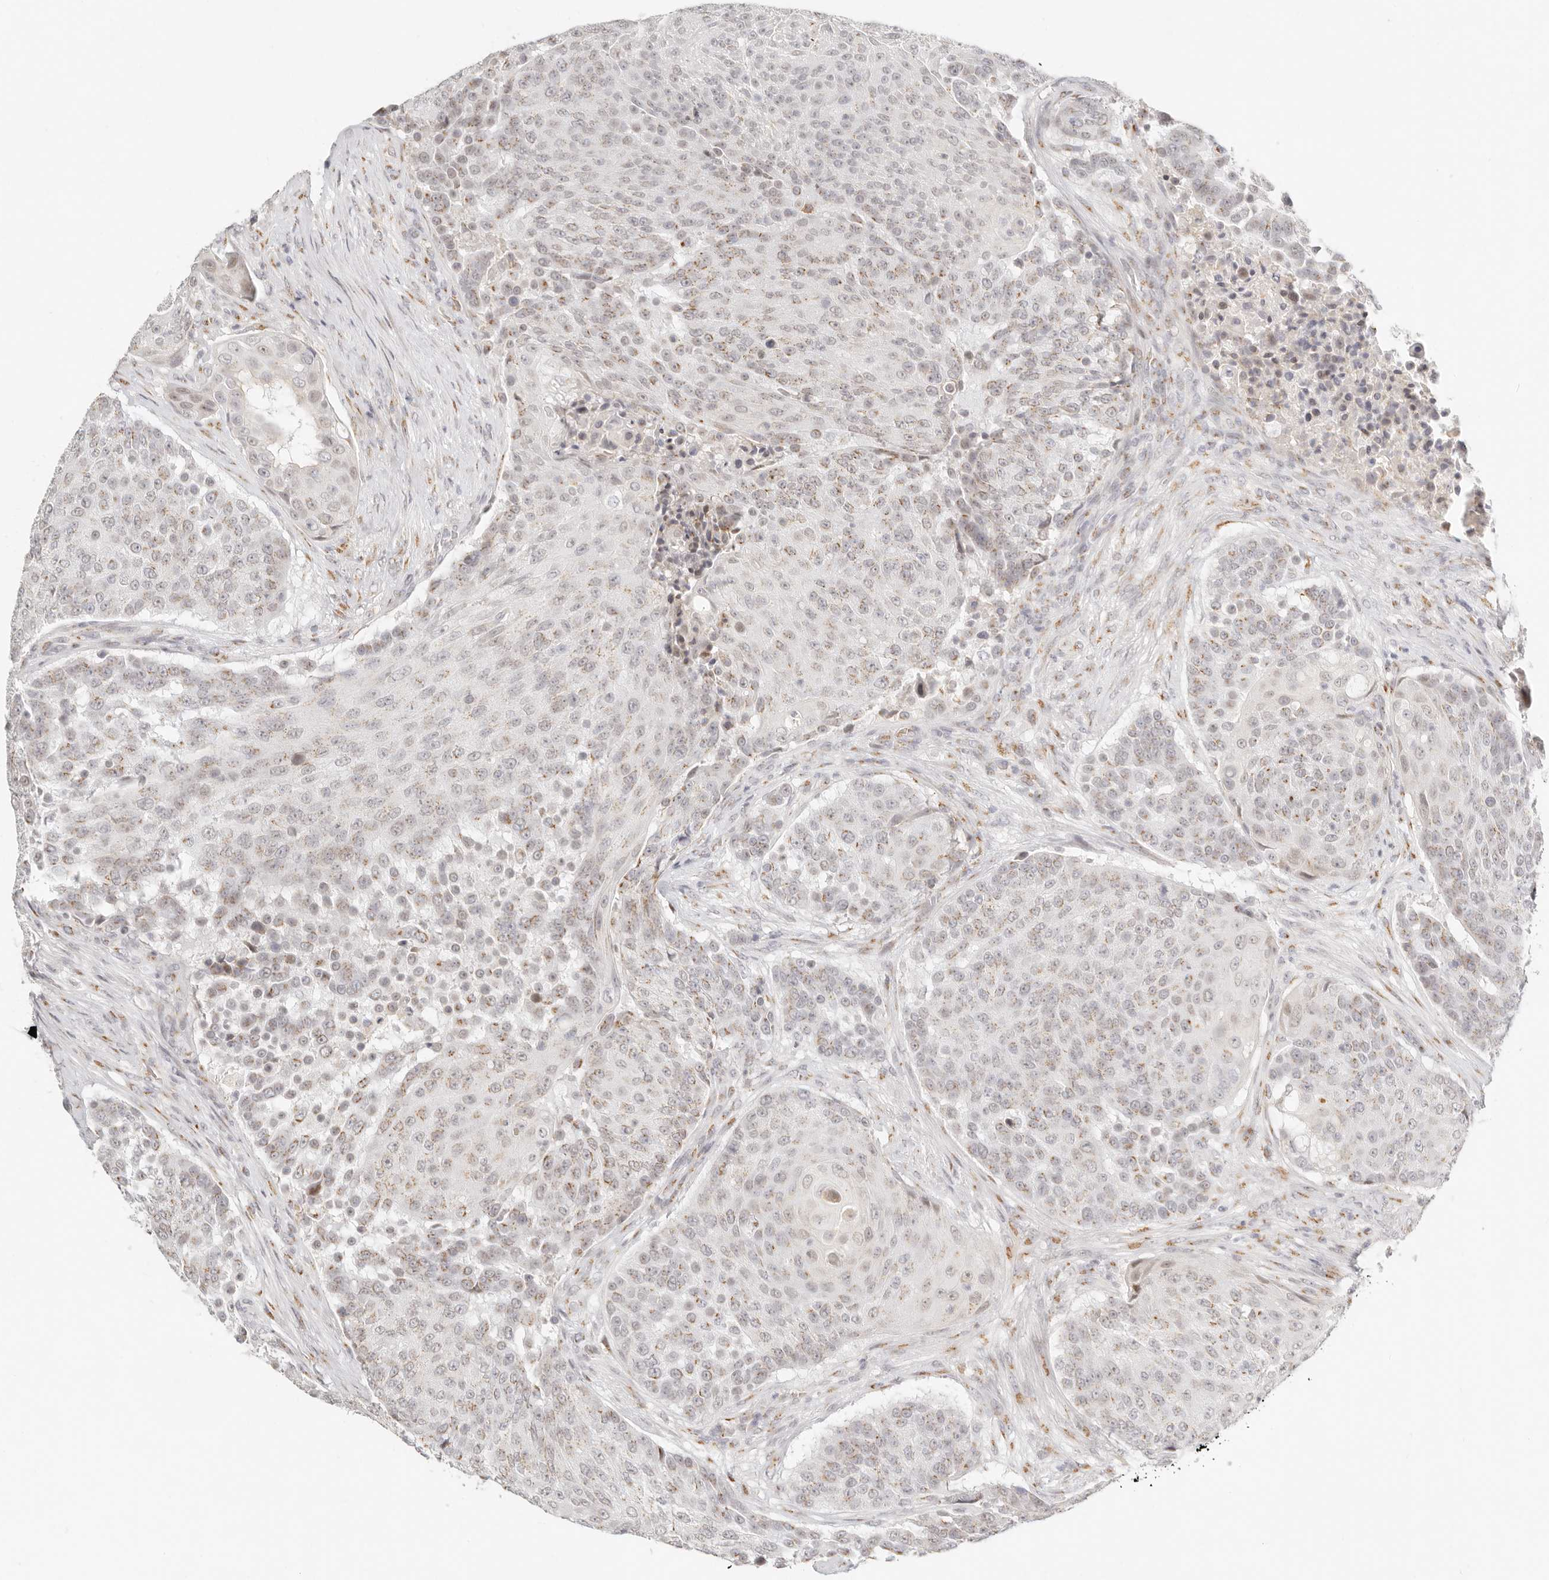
{"staining": {"intensity": "weak", "quantity": ">75%", "location": "cytoplasmic/membranous"}, "tissue": "urothelial cancer", "cell_type": "Tumor cells", "image_type": "cancer", "snomed": [{"axis": "morphology", "description": "Urothelial carcinoma, High grade"}, {"axis": "topography", "description": "Urinary bladder"}], "caption": "Tumor cells reveal weak cytoplasmic/membranous positivity in approximately >75% of cells in urothelial cancer.", "gene": "FAM20B", "patient": {"sex": "female", "age": 63}}